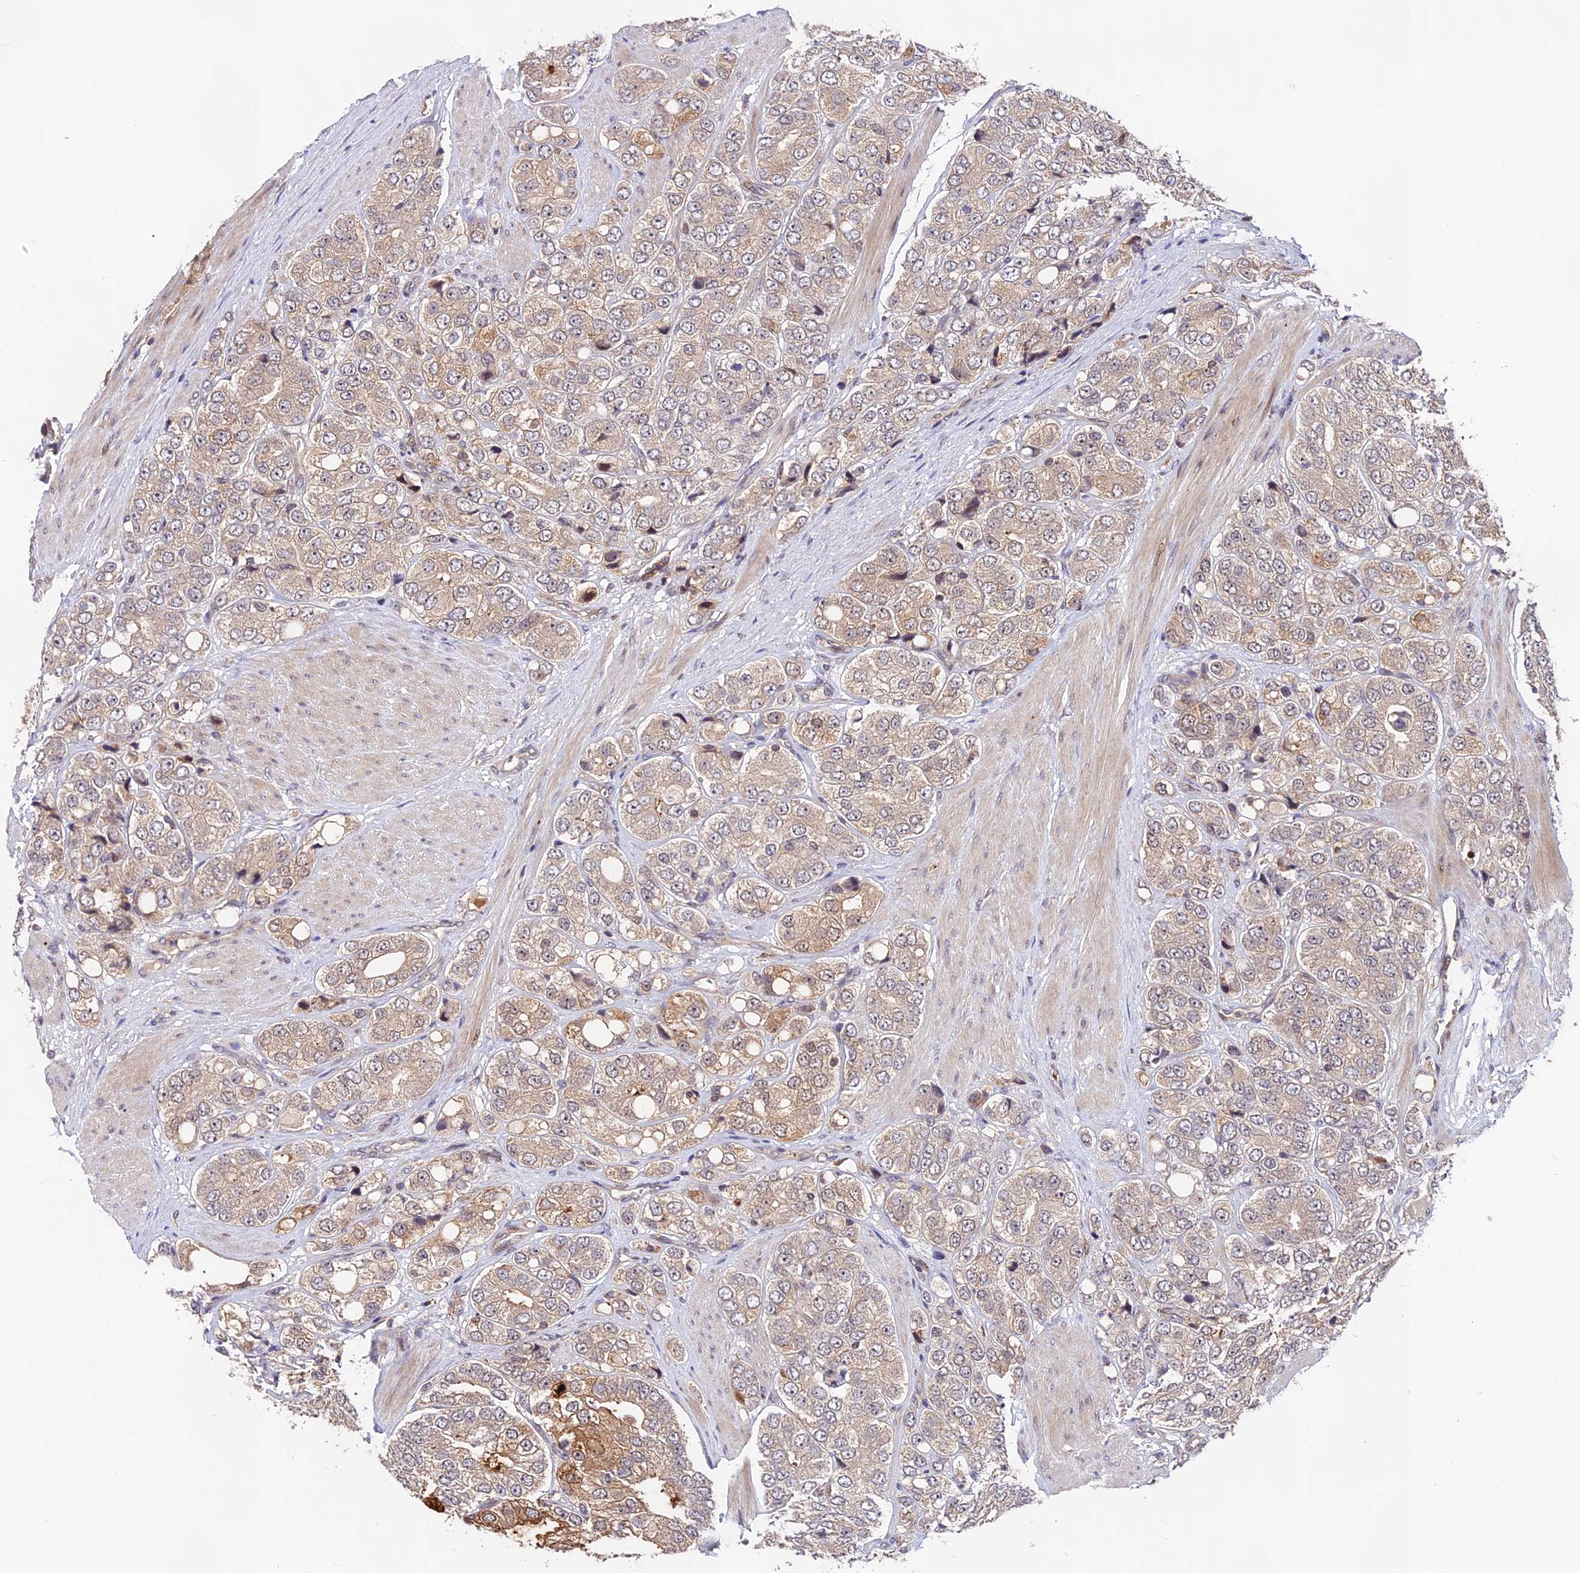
{"staining": {"intensity": "moderate", "quantity": "<25%", "location": "cytoplasmic/membranous"}, "tissue": "prostate cancer", "cell_type": "Tumor cells", "image_type": "cancer", "snomed": [{"axis": "morphology", "description": "Adenocarcinoma, High grade"}, {"axis": "topography", "description": "Prostate"}], "caption": "This is a histology image of immunohistochemistry staining of prostate cancer (high-grade adenocarcinoma), which shows moderate positivity in the cytoplasmic/membranous of tumor cells.", "gene": "CACNA1H", "patient": {"sex": "male", "age": 50}}